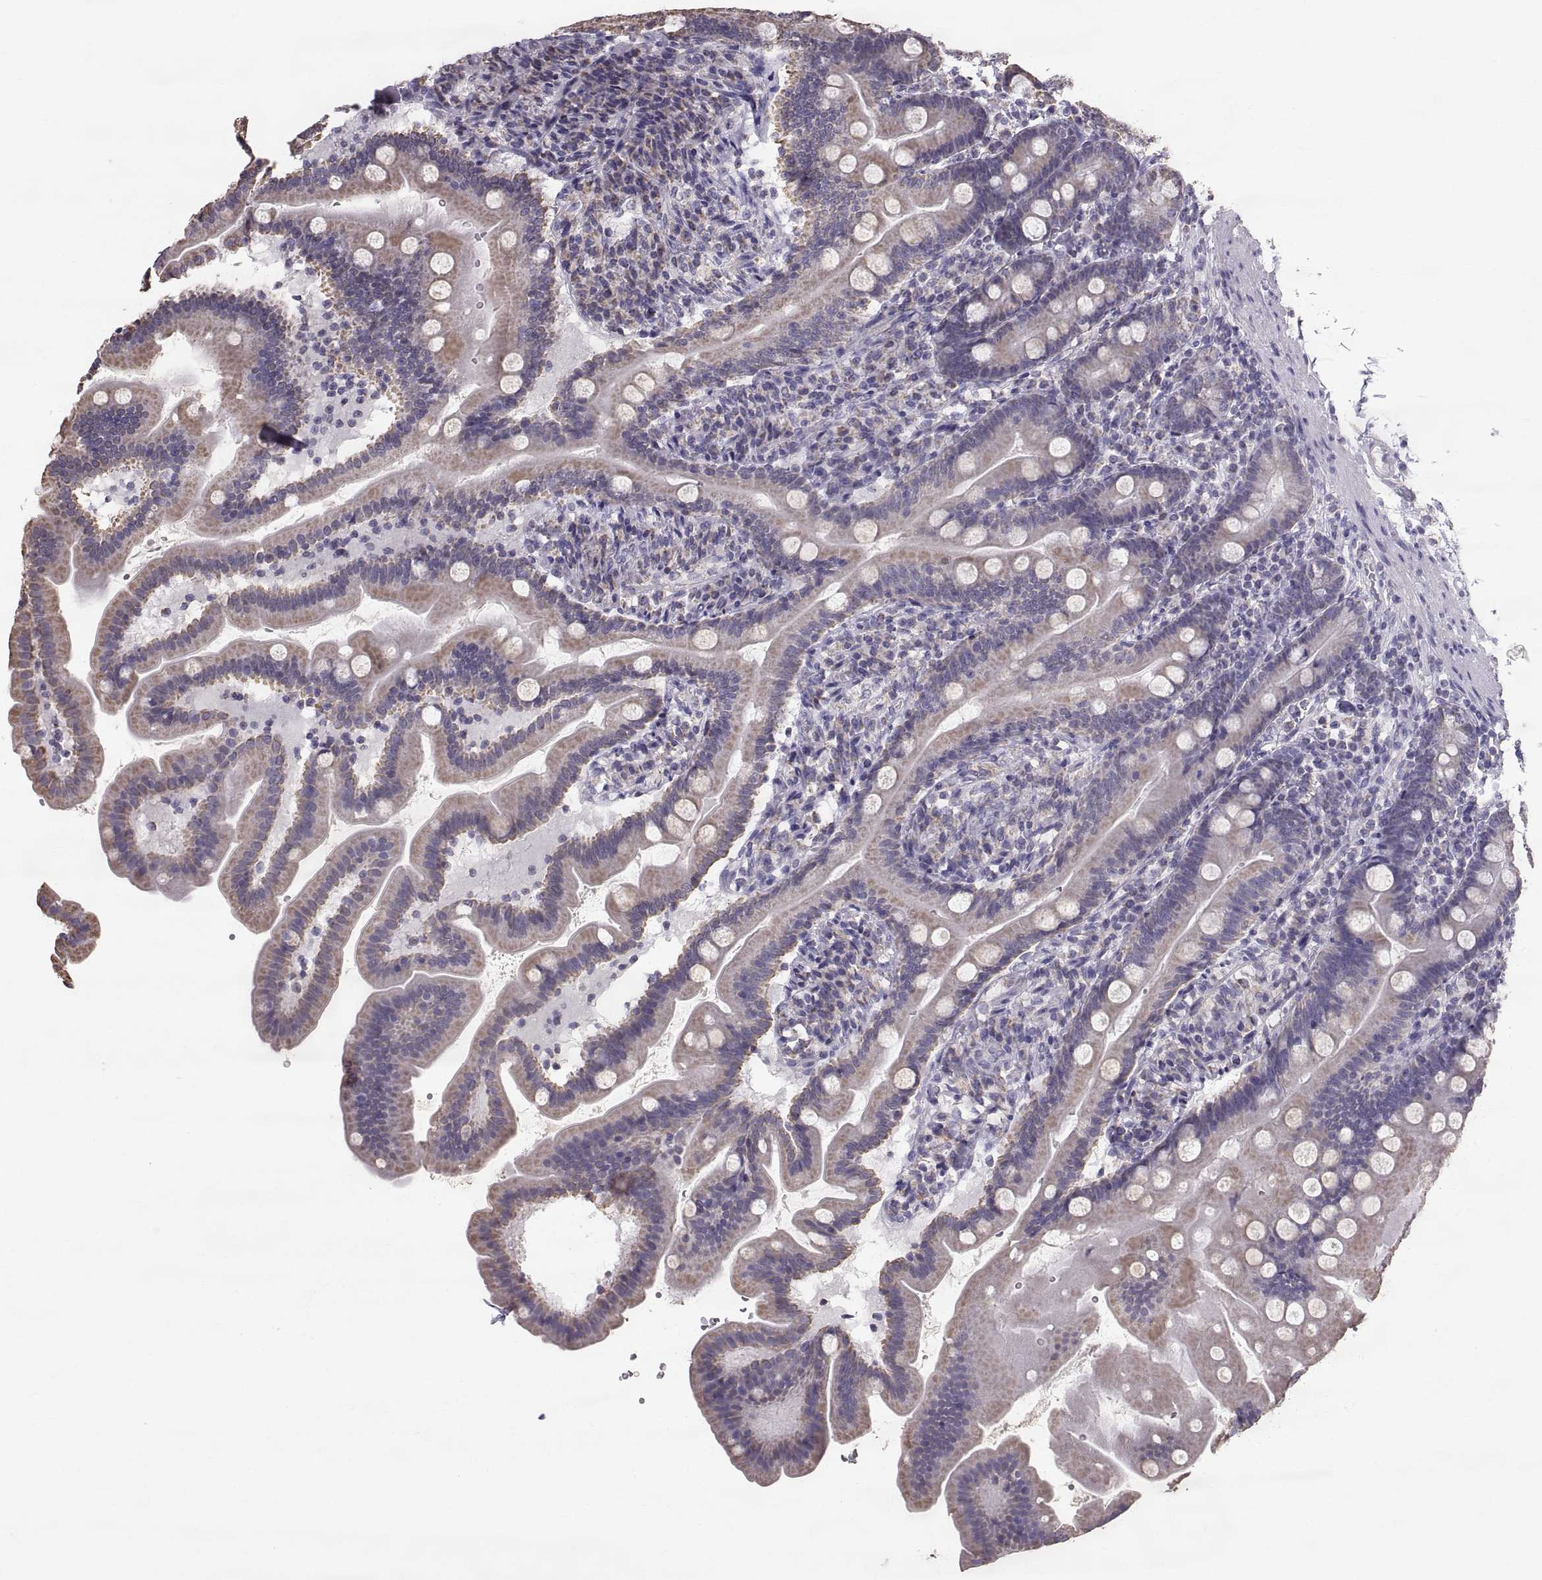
{"staining": {"intensity": "weak", "quantity": "25%-75%", "location": "cytoplasmic/membranous"}, "tissue": "duodenum", "cell_type": "Glandular cells", "image_type": "normal", "snomed": [{"axis": "morphology", "description": "Normal tissue, NOS"}, {"axis": "topography", "description": "Duodenum"}], "caption": "Immunohistochemistry (IHC) photomicrograph of benign duodenum stained for a protein (brown), which reveals low levels of weak cytoplasmic/membranous staining in about 25%-75% of glandular cells.", "gene": "STMND1", "patient": {"sex": "female", "age": 67}}